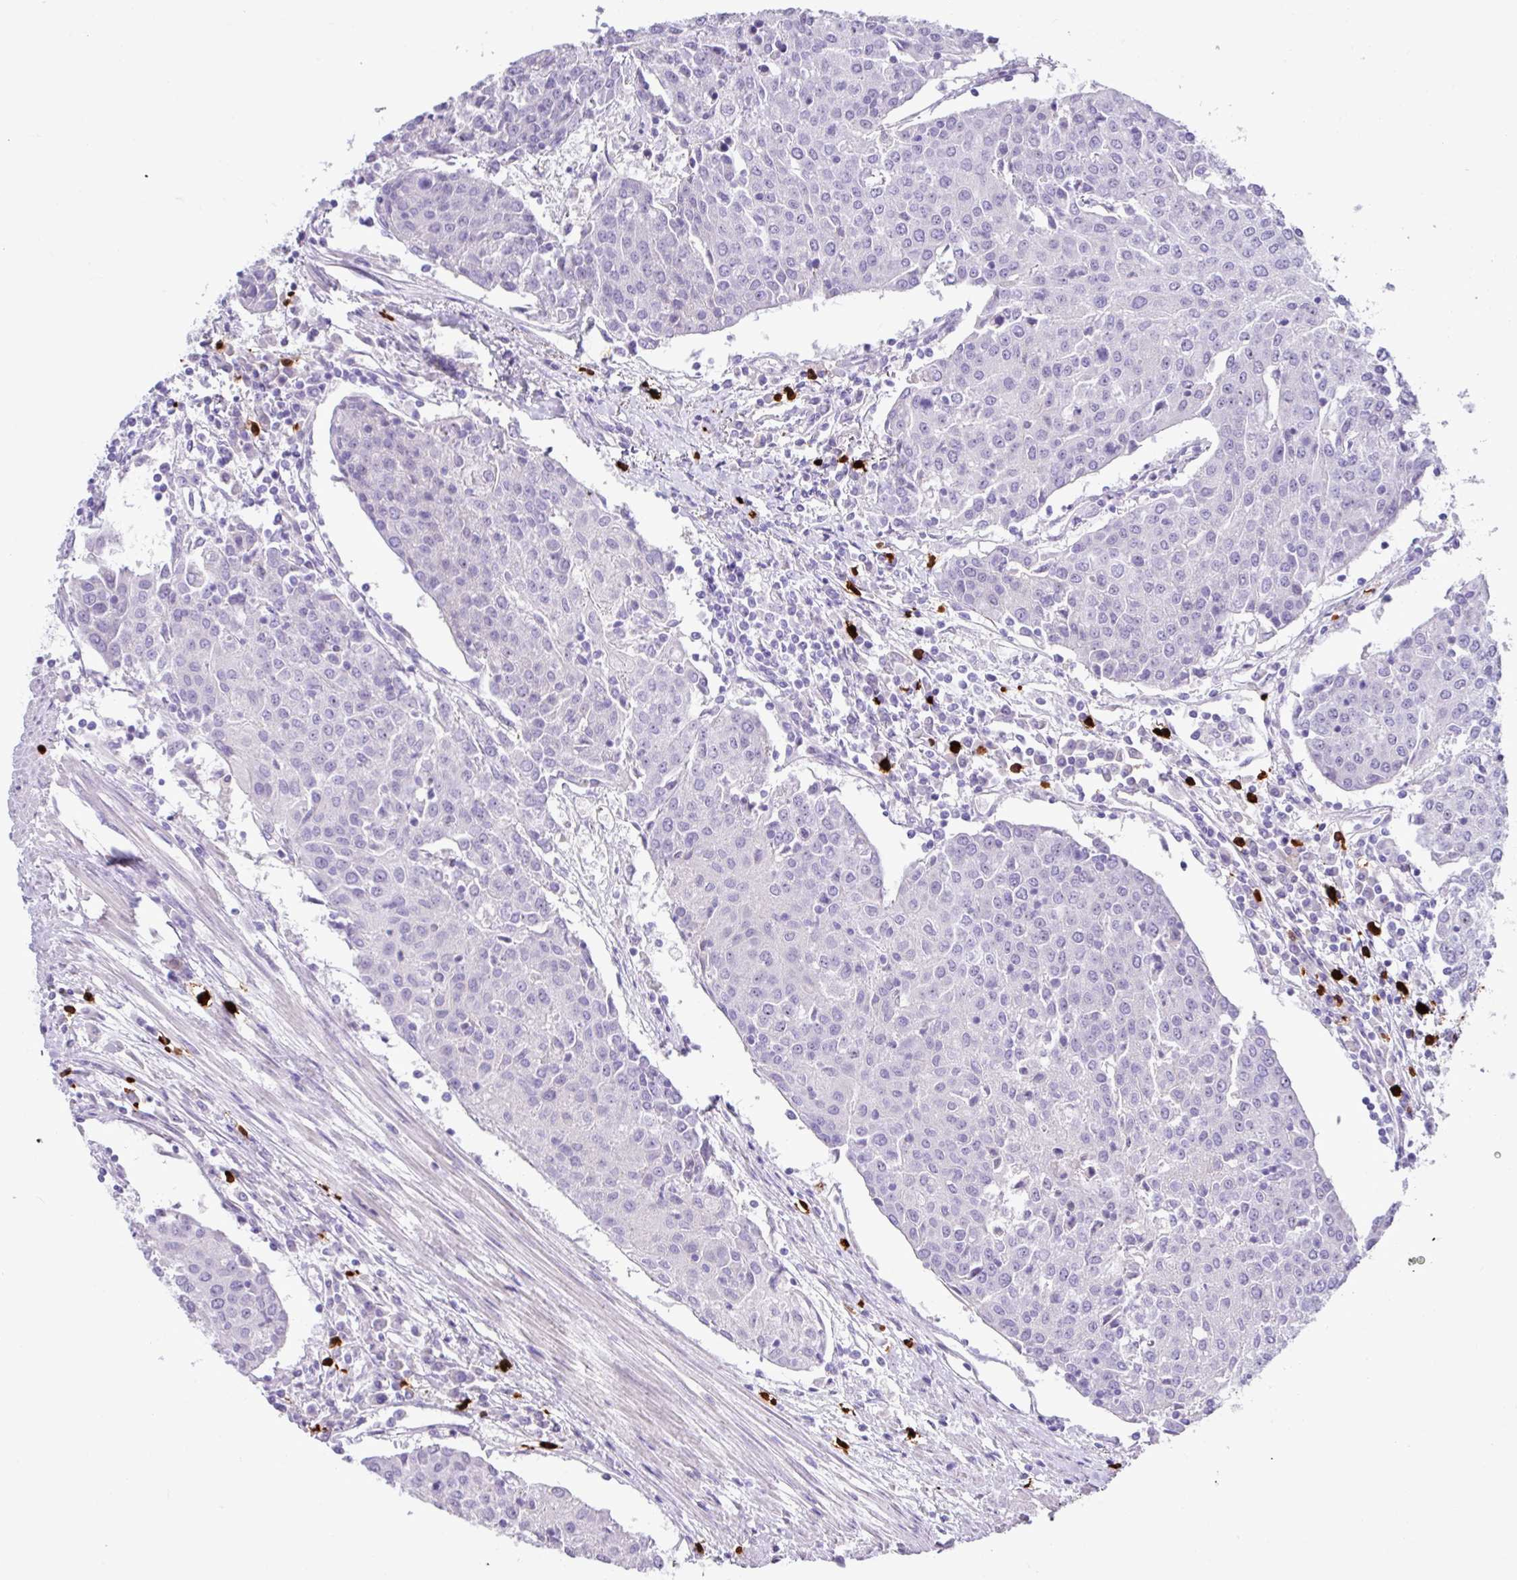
{"staining": {"intensity": "negative", "quantity": "none", "location": "none"}, "tissue": "urothelial cancer", "cell_type": "Tumor cells", "image_type": "cancer", "snomed": [{"axis": "morphology", "description": "Urothelial carcinoma, High grade"}, {"axis": "topography", "description": "Urinary bladder"}], "caption": "Immunohistochemistry image of human high-grade urothelial carcinoma stained for a protein (brown), which shows no expression in tumor cells.", "gene": "MRM2", "patient": {"sex": "female", "age": 85}}